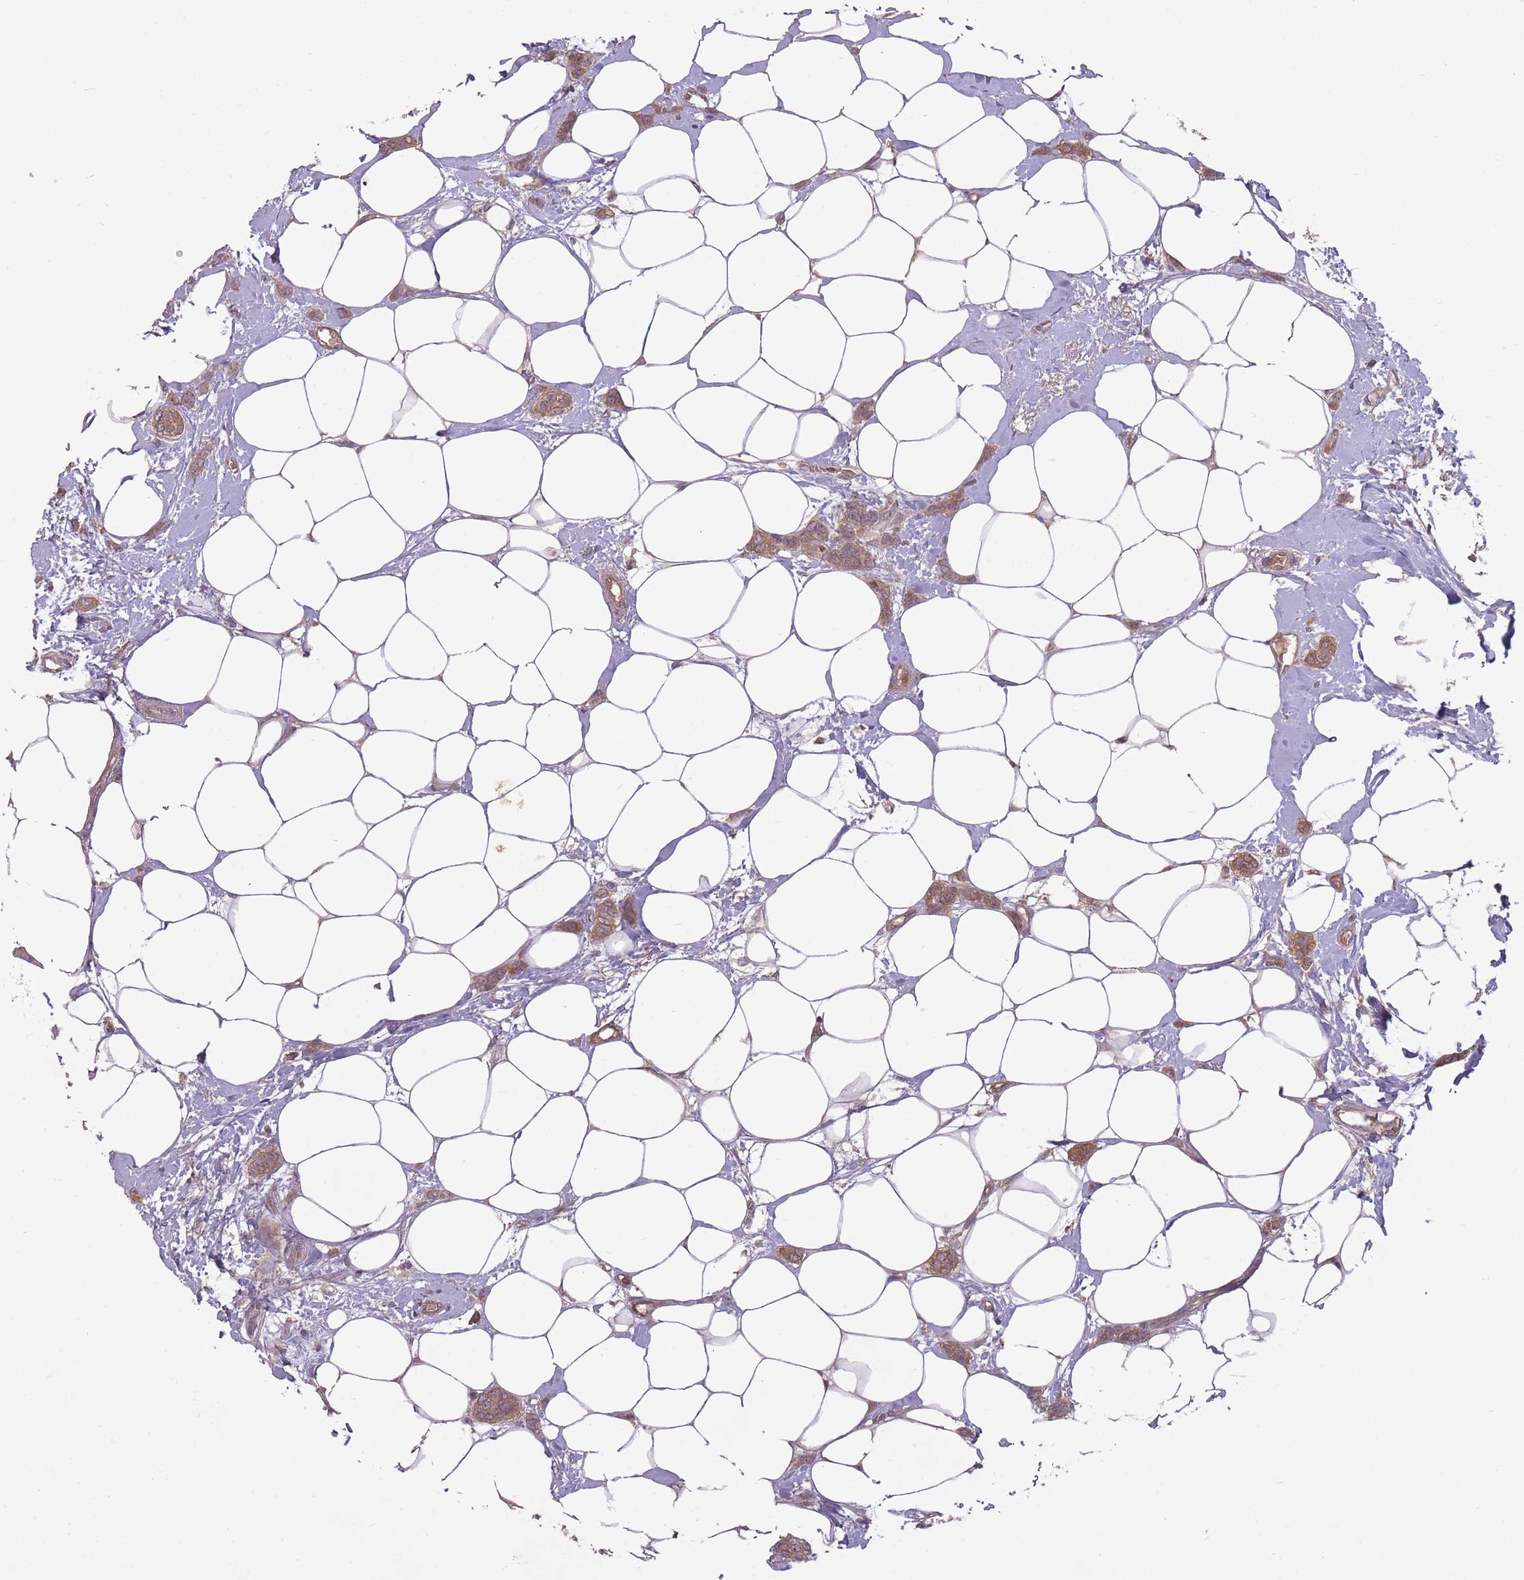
{"staining": {"intensity": "moderate", "quantity": ">75%", "location": "cytoplasmic/membranous"}, "tissue": "breast cancer", "cell_type": "Tumor cells", "image_type": "cancer", "snomed": [{"axis": "morphology", "description": "Duct carcinoma"}, {"axis": "topography", "description": "Breast"}], "caption": "Breast cancer stained with immunohistochemistry (IHC) shows moderate cytoplasmic/membranous positivity in about >75% of tumor cells. Immunohistochemistry (ihc) stains the protein in brown and the nuclei are stained blue.", "gene": "LRATD2", "patient": {"sex": "female", "age": 72}}